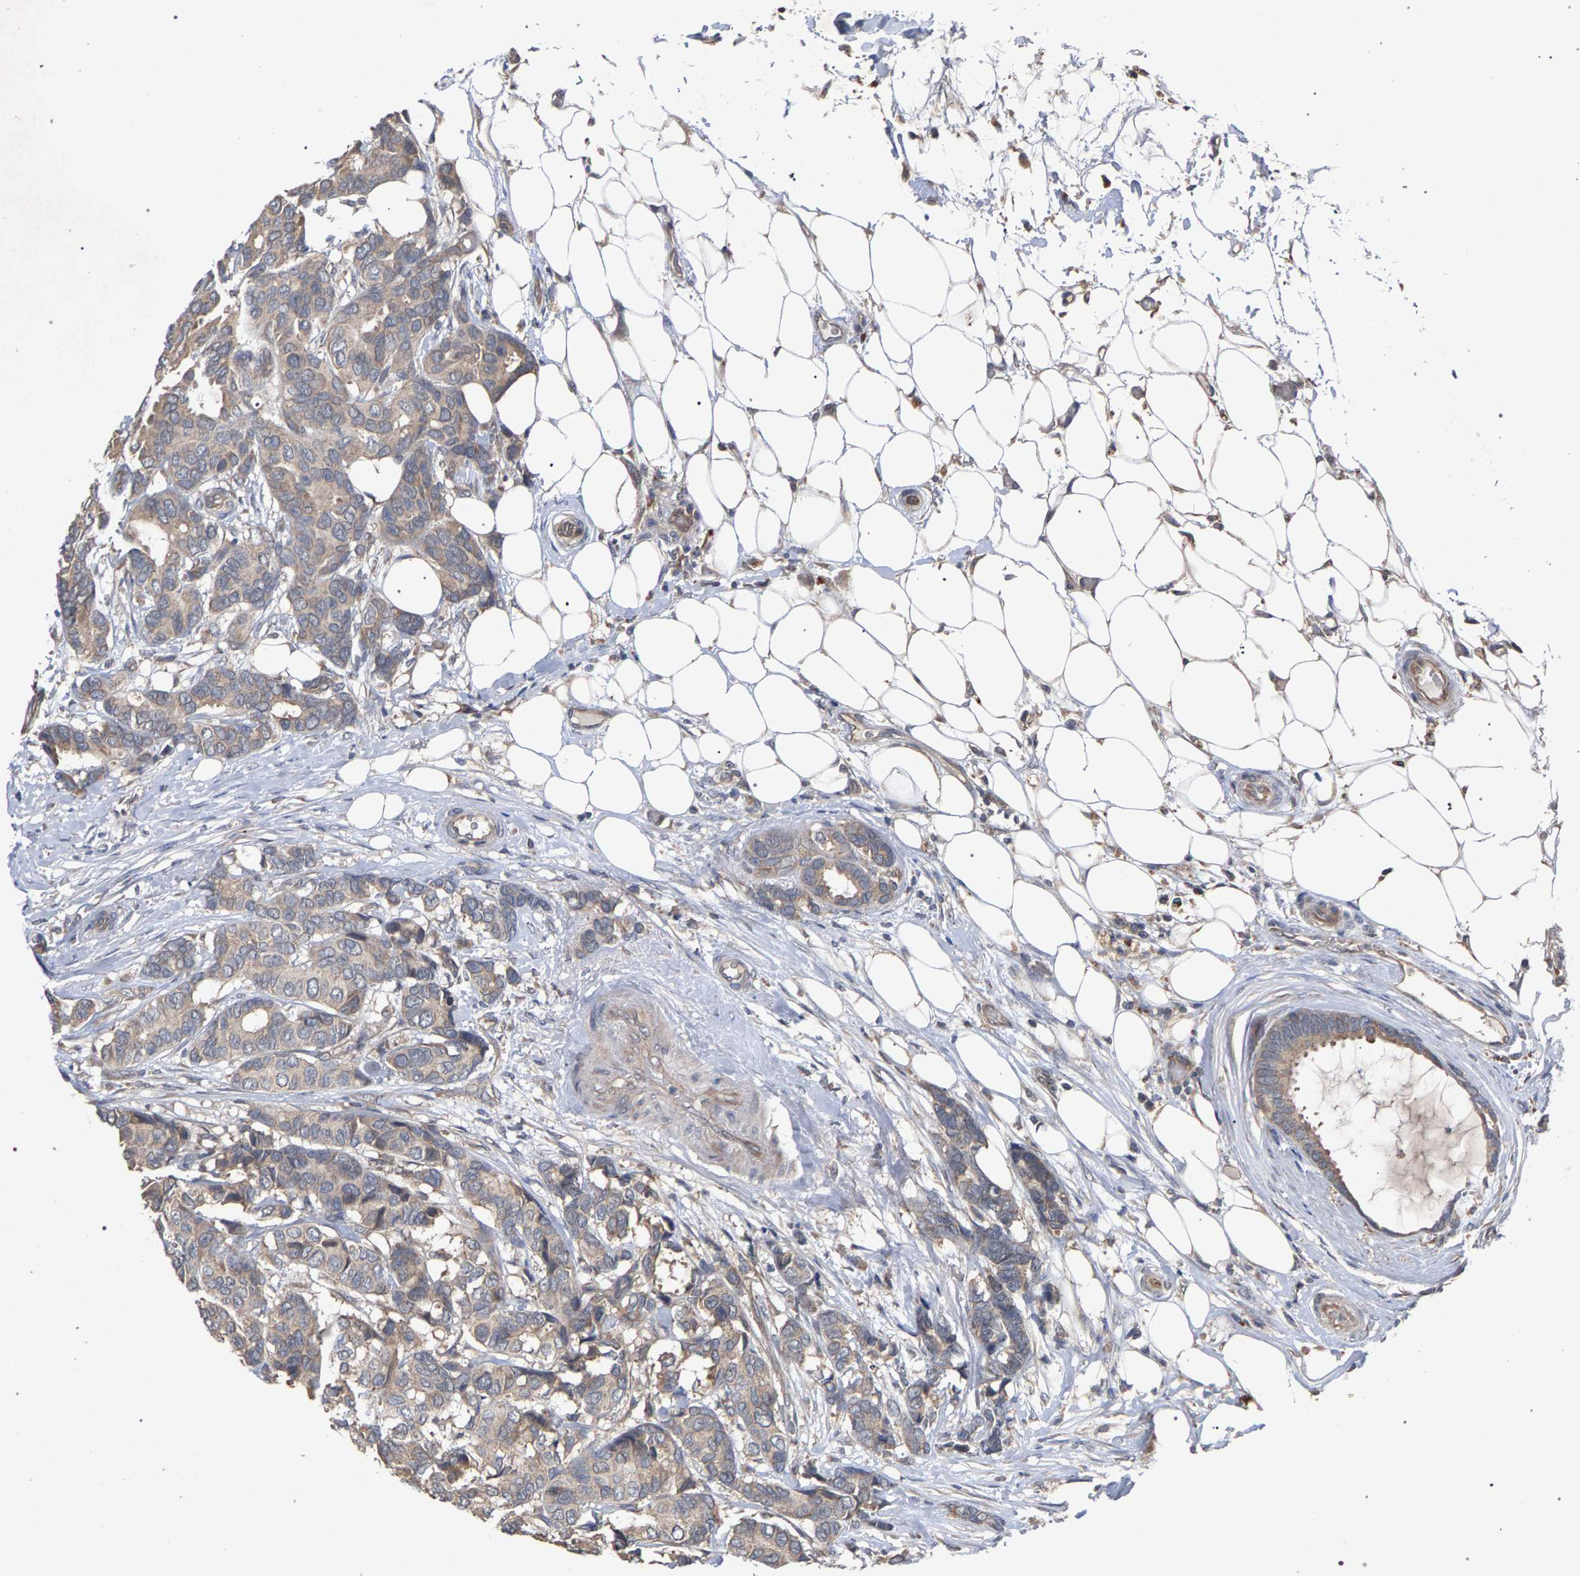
{"staining": {"intensity": "weak", "quantity": "25%-75%", "location": "cytoplasmic/membranous"}, "tissue": "breast cancer", "cell_type": "Tumor cells", "image_type": "cancer", "snomed": [{"axis": "morphology", "description": "Duct carcinoma"}, {"axis": "topography", "description": "Breast"}], "caption": "Human breast cancer stained with a protein marker reveals weak staining in tumor cells.", "gene": "SLC4A4", "patient": {"sex": "female", "age": 87}}